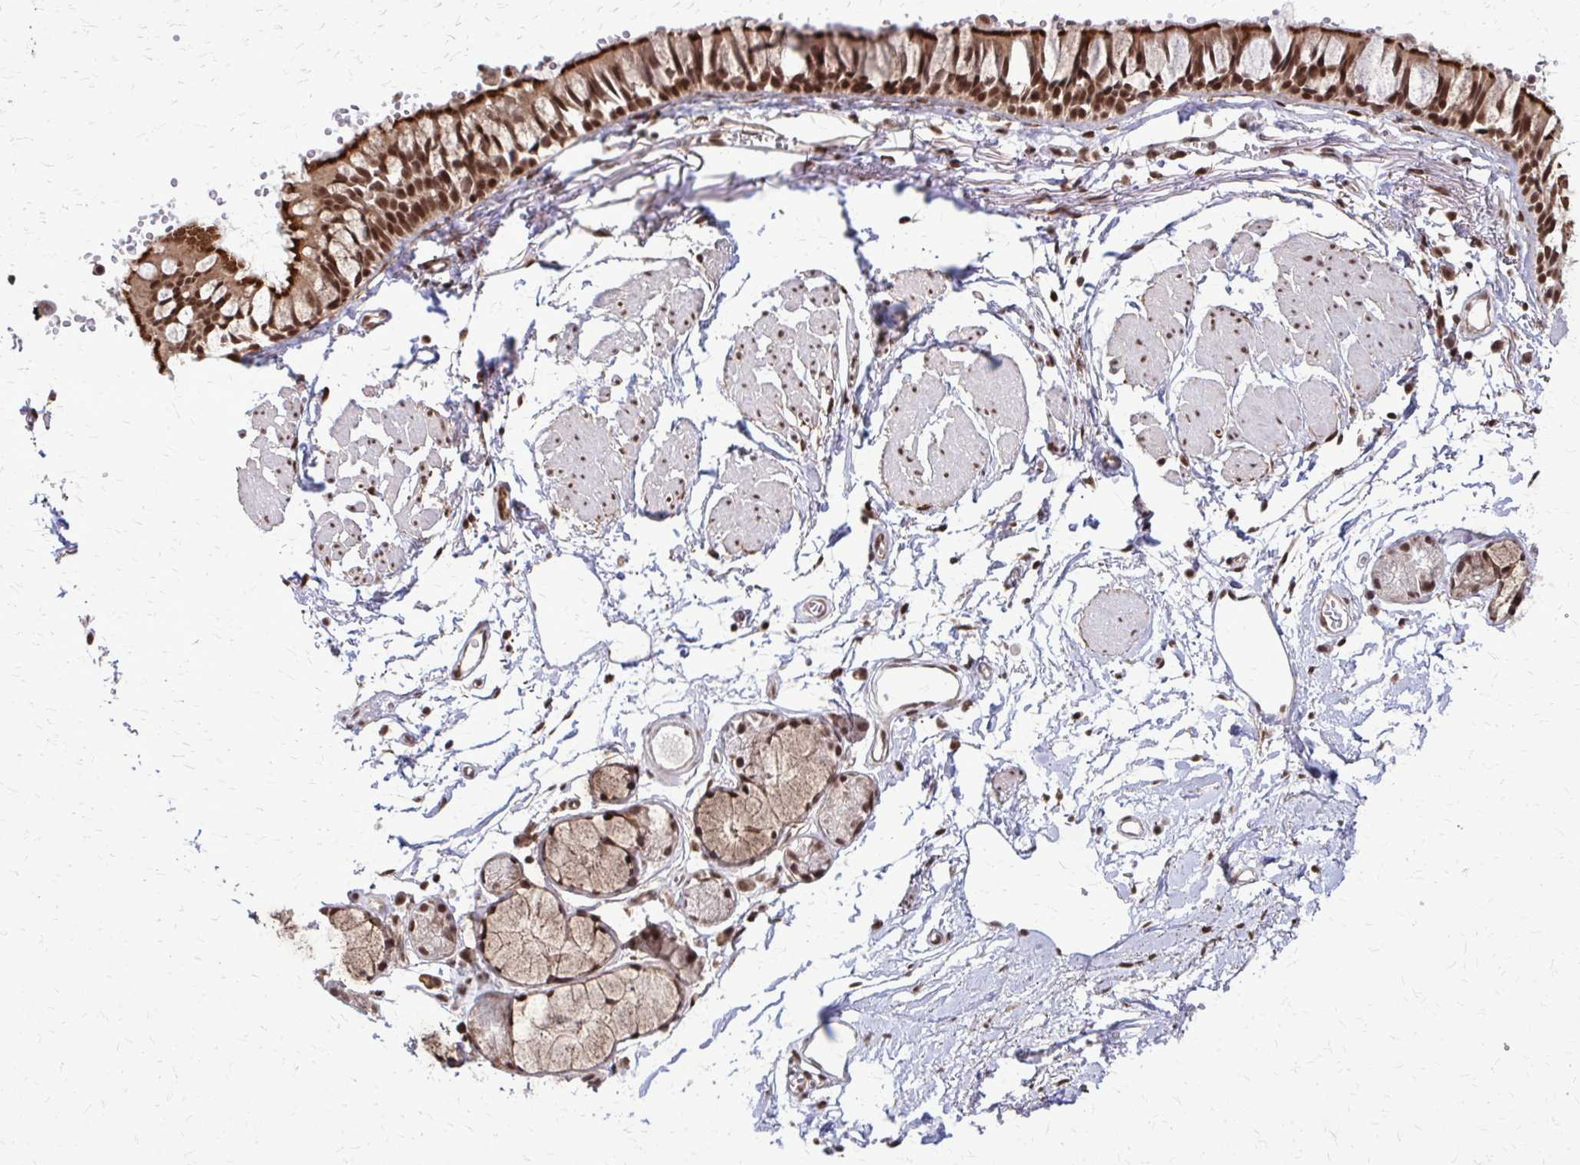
{"staining": {"intensity": "strong", "quantity": "25%-75%", "location": "cytoplasmic/membranous,nuclear"}, "tissue": "bronchus", "cell_type": "Respiratory epithelial cells", "image_type": "normal", "snomed": [{"axis": "morphology", "description": "Normal tissue, NOS"}, {"axis": "topography", "description": "Cartilage tissue"}, {"axis": "topography", "description": "Bronchus"}, {"axis": "topography", "description": "Peripheral nerve tissue"}], "caption": "Brown immunohistochemical staining in benign bronchus demonstrates strong cytoplasmic/membranous,nuclear staining in approximately 25%-75% of respiratory epithelial cells. (Stains: DAB in brown, nuclei in blue, Microscopy: brightfield microscopy at high magnification).", "gene": "HDAC3", "patient": {"sex": "female", "age": 59}}